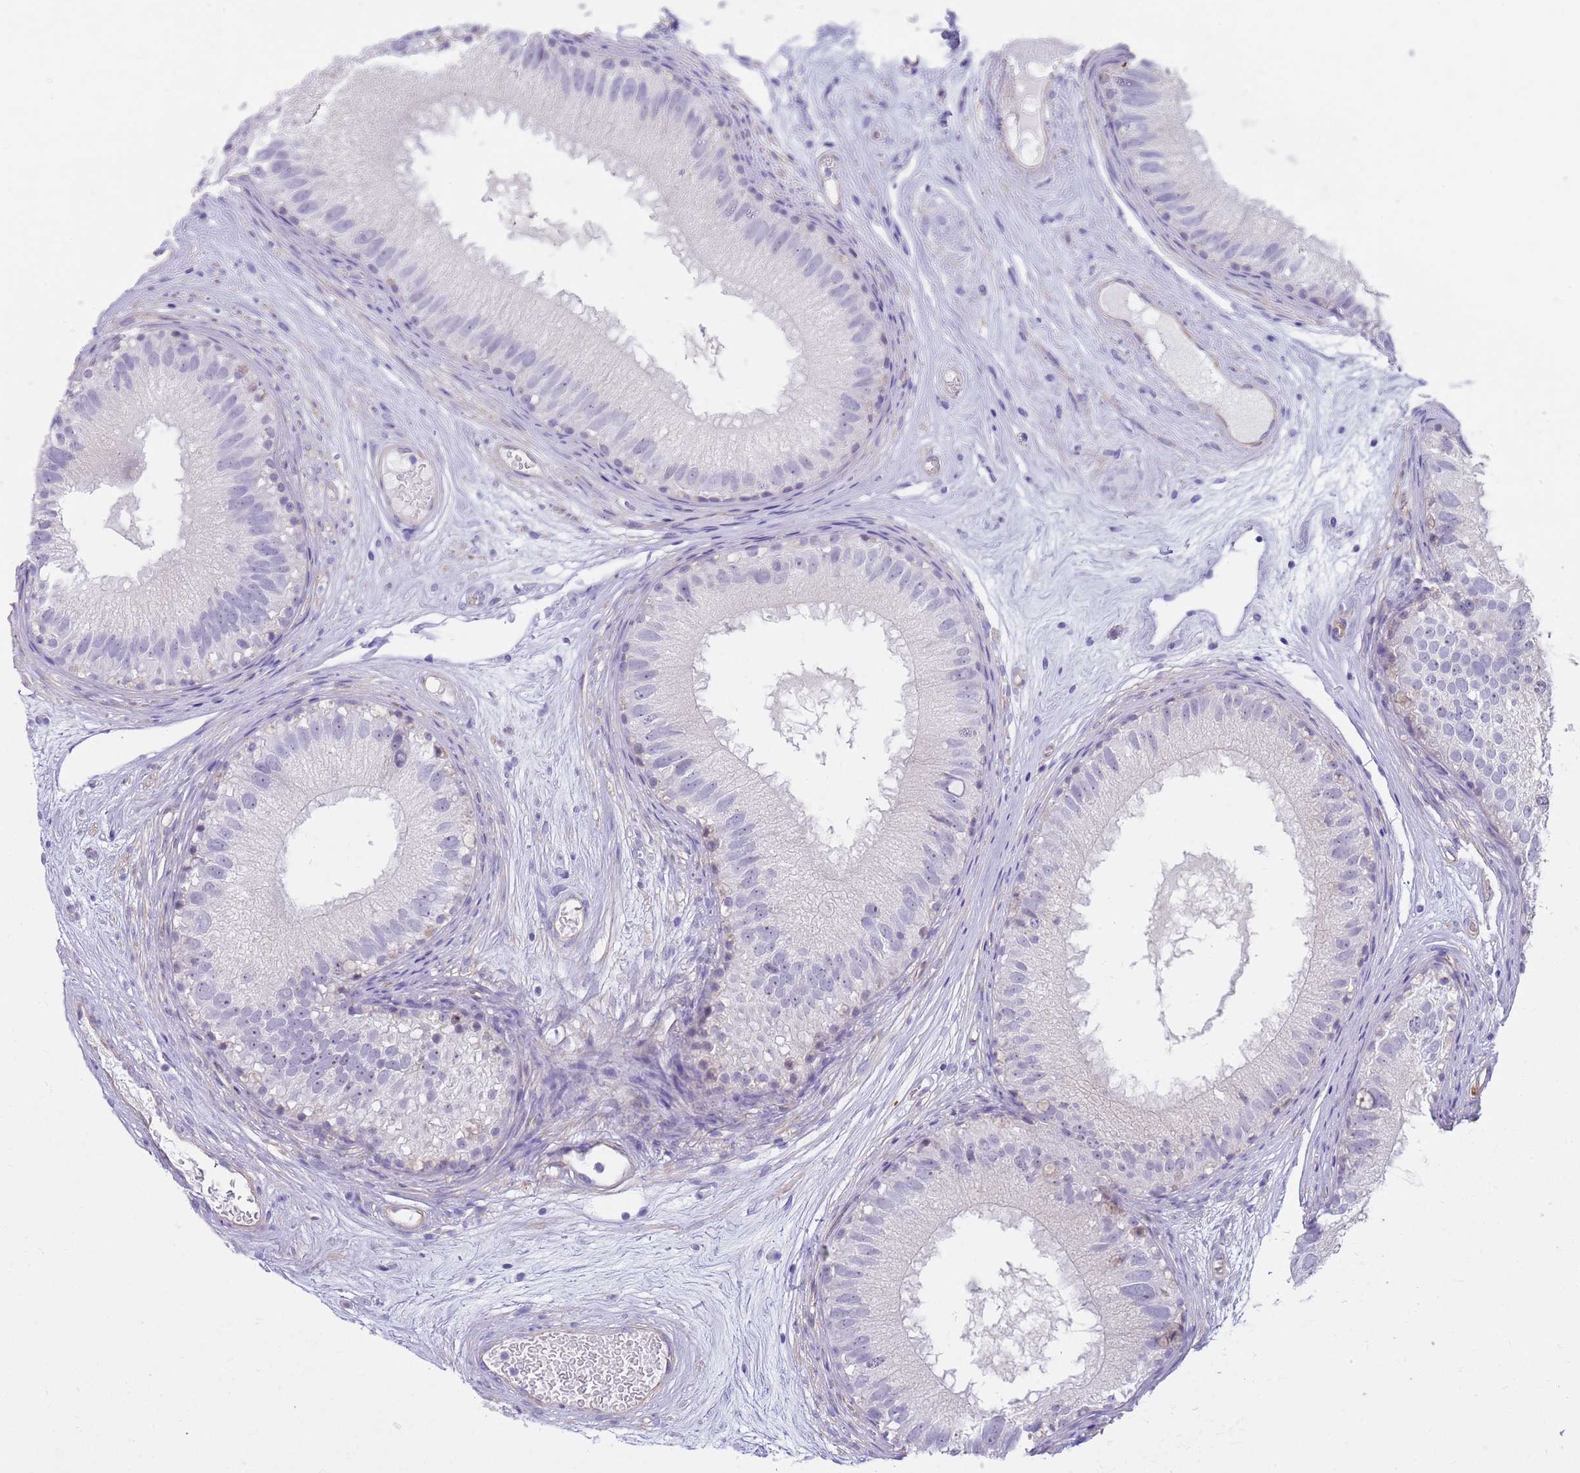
{"staining": {"intensity": "negative", "quantity": "none", "location": "none"}, "tissue": "epididymis", "cell_type": "Glandular cells", "image_type": "normal", "snomed": [{"axis": "morphology", "description": "Normal tissue, NOS"}, {"axis": "topography", "description": "Epididymis"}], "caption": "This is an immunohistochemistry (IHC) image of normal epididymis. There is no expression in glandular cells.", "gene": "TSGA13", "patient": {"sex": "male", "age": 77}}